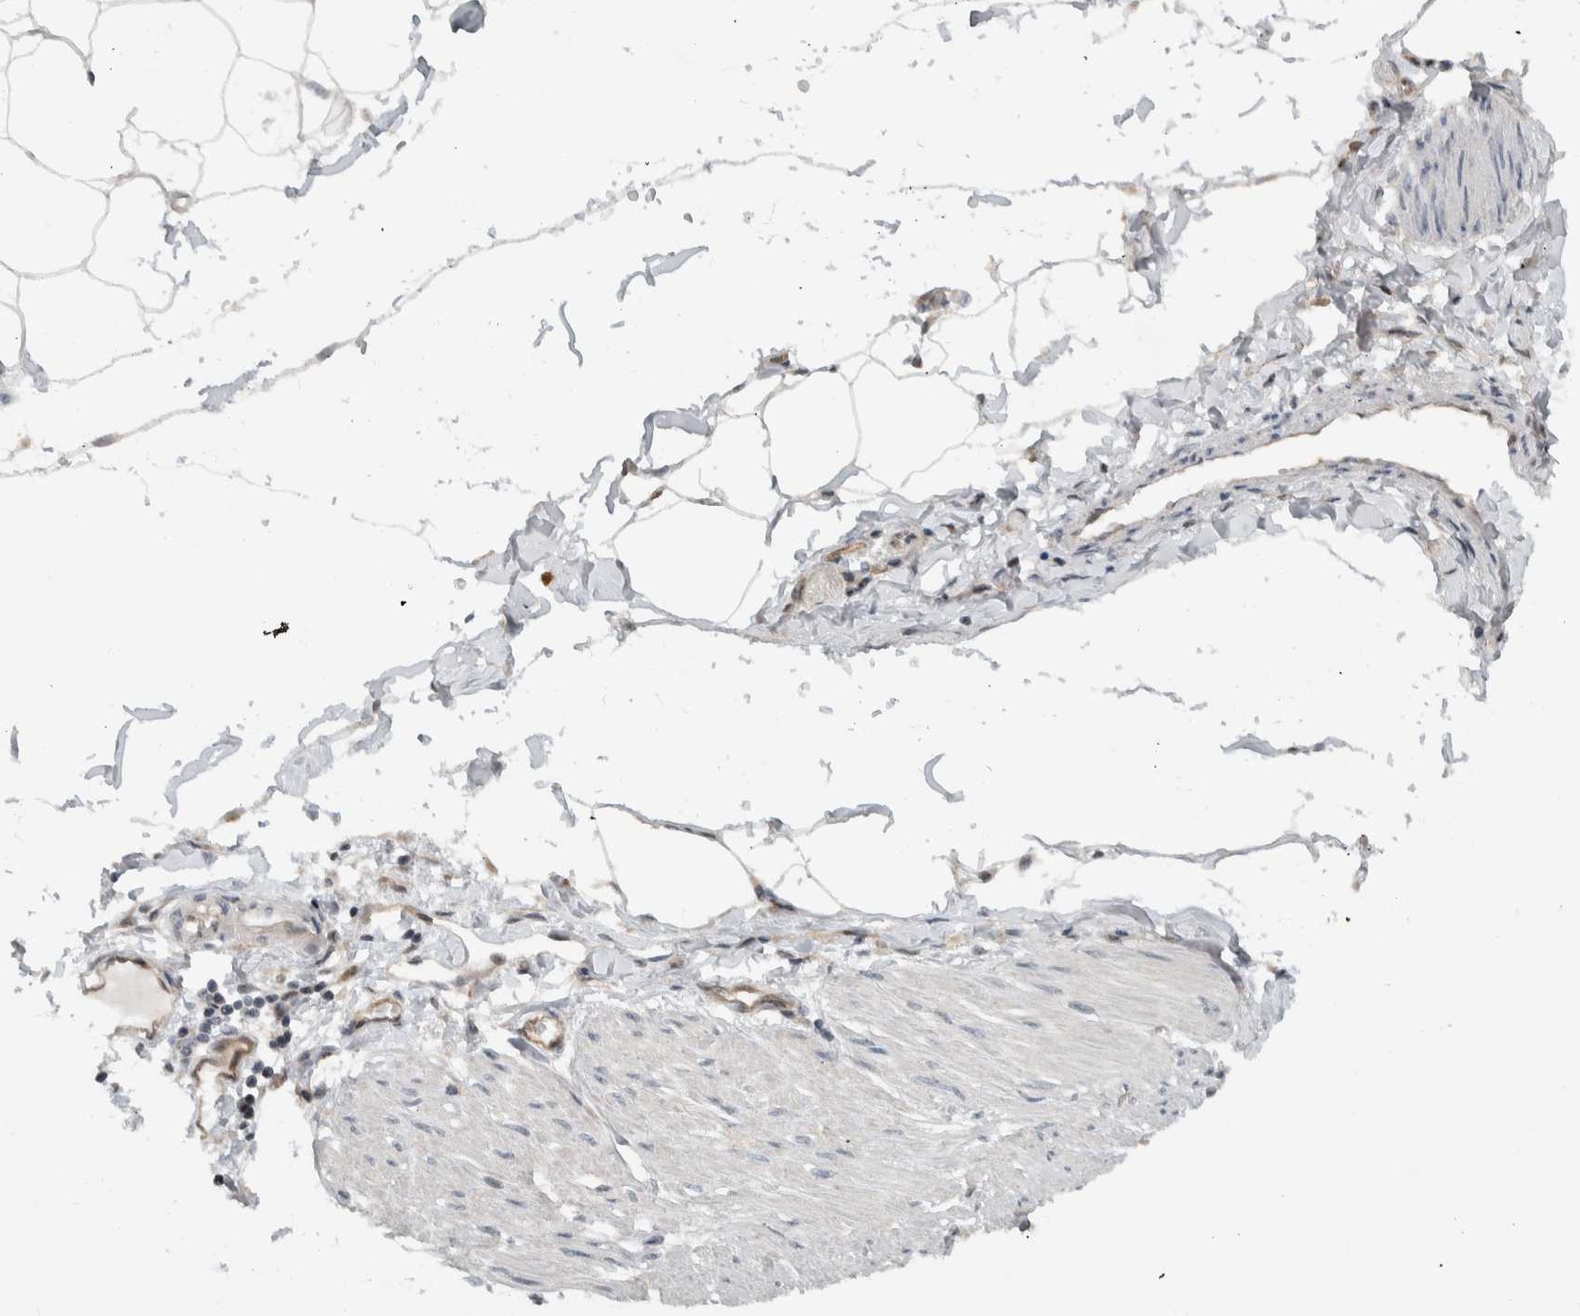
{"staining": {"intensity": "negative", "quantity": "none", "location": "none"}, "tissue": "adipose tissue", "cell_type": "Adipocytes", "image_type": "normal", "snomed": [{"axis": "morphology", "description": "Normal tissue, NOS"}, {"axis": "morphology", "description": "Adenocarcinoma, NOS"}, {"axis": "topography", "description": "Colon"}, {"axis": "topography", "description": "Peripheral nerve tissue"}], "caption": "The immunohistochemistry photomicrograph has no significant expression in adipocytes of adipose tissue. (Stains: DAB (3,3'-diaminobenzidine) IHC with hematoxylin counter stain, Microscopy: brightfield microscopy at high magnification).", "gene": "CCDC43", "patient": {"sex": "male", "age": 14}}